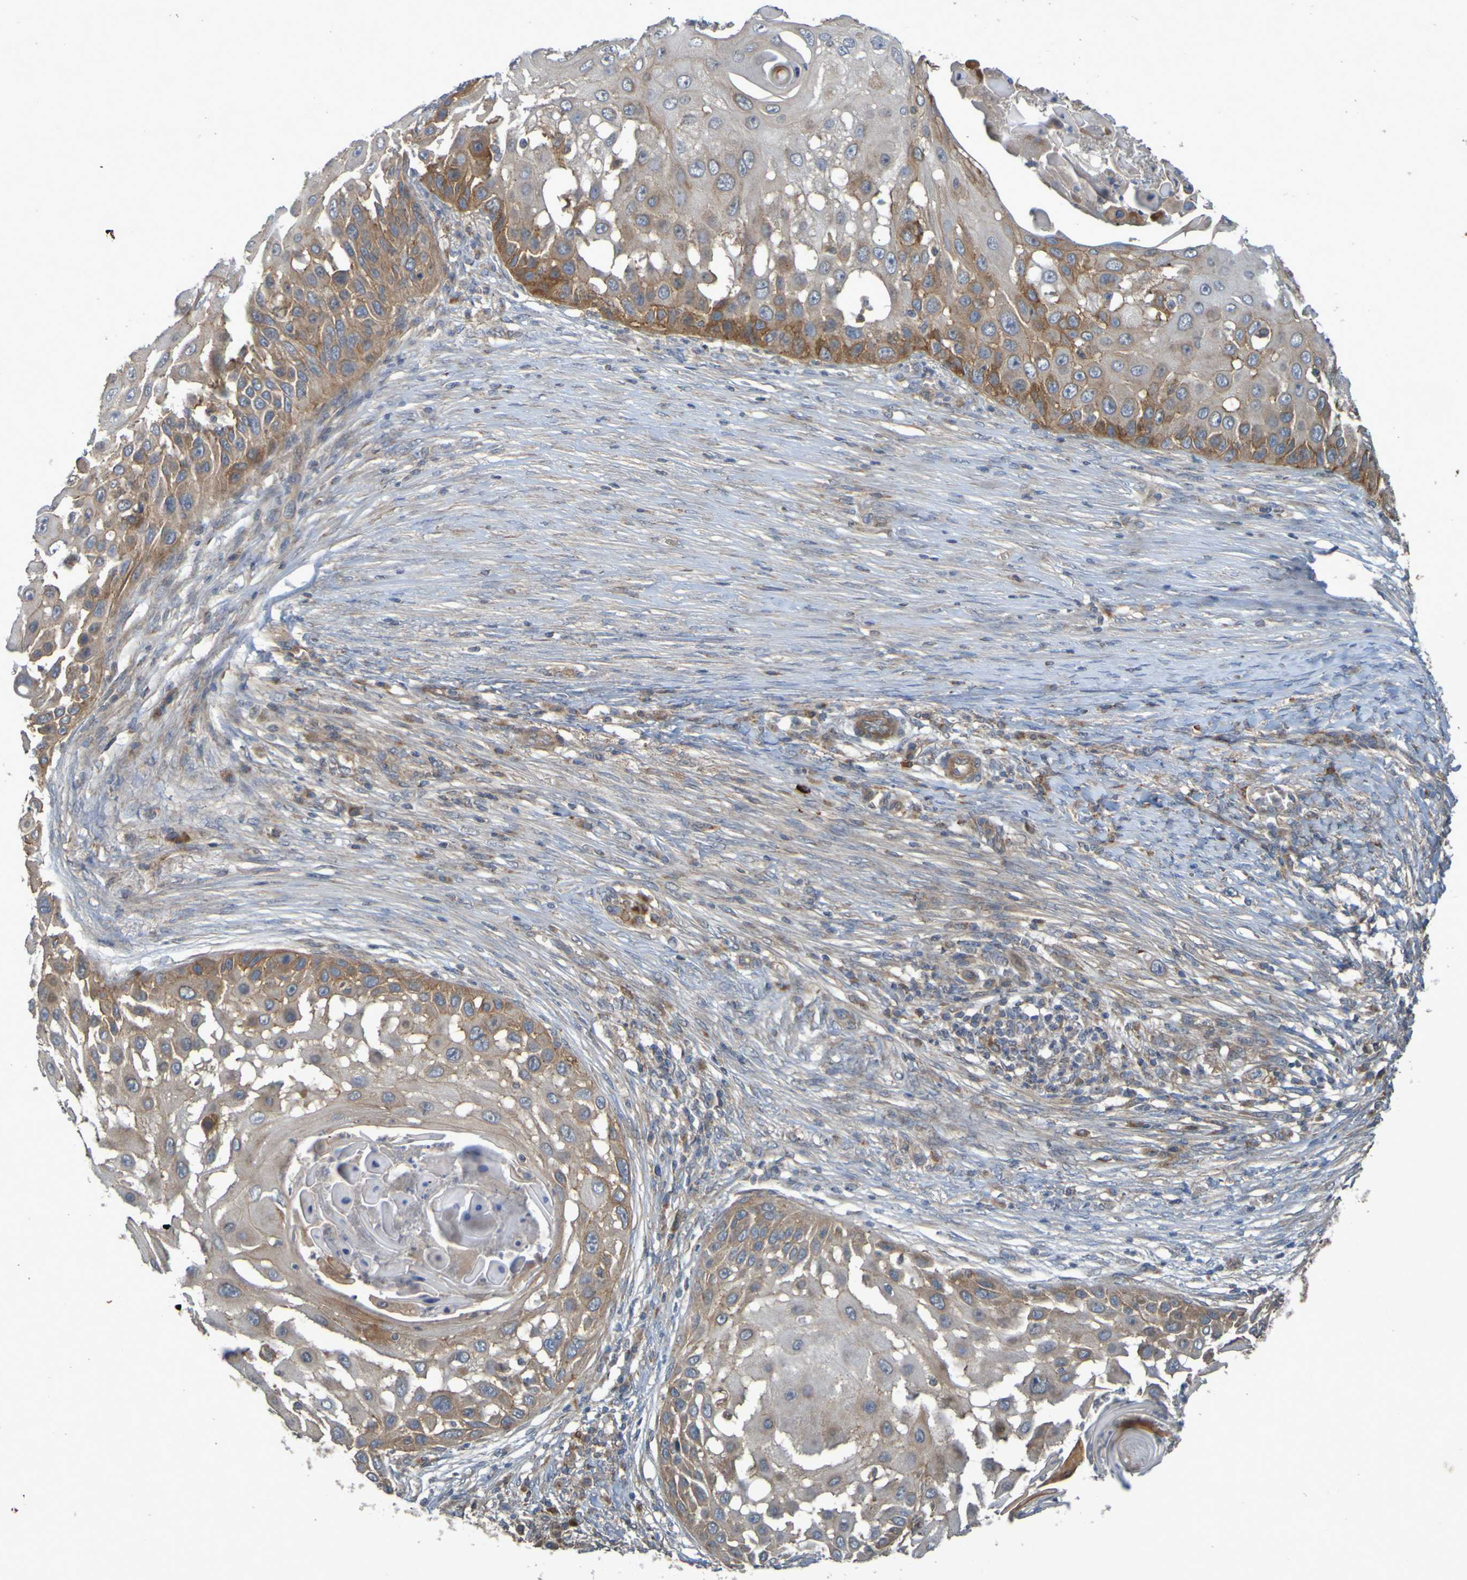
{"staining": {"intensity": "moderate", "quantity": ">75%", "location": "cytoplasmic/membranous"}, "tissue": "skin cancer", "cell_type": "Tumor cells", "image_type": "cancer", "snomed": [{"axis": "morphology", "description": "Squamous cell carcinoma, NOS"}, {"axis": "topography", "description": "Skin"}], "caption": "Protein staining of squamous cell carcinoma (skin) tissue reveals moderate cytoplasmic/membranous staining in approximately >75% of tumor cells.", "gene": "B3GAT2", "patient": {"sex": "female", "age": 44}}